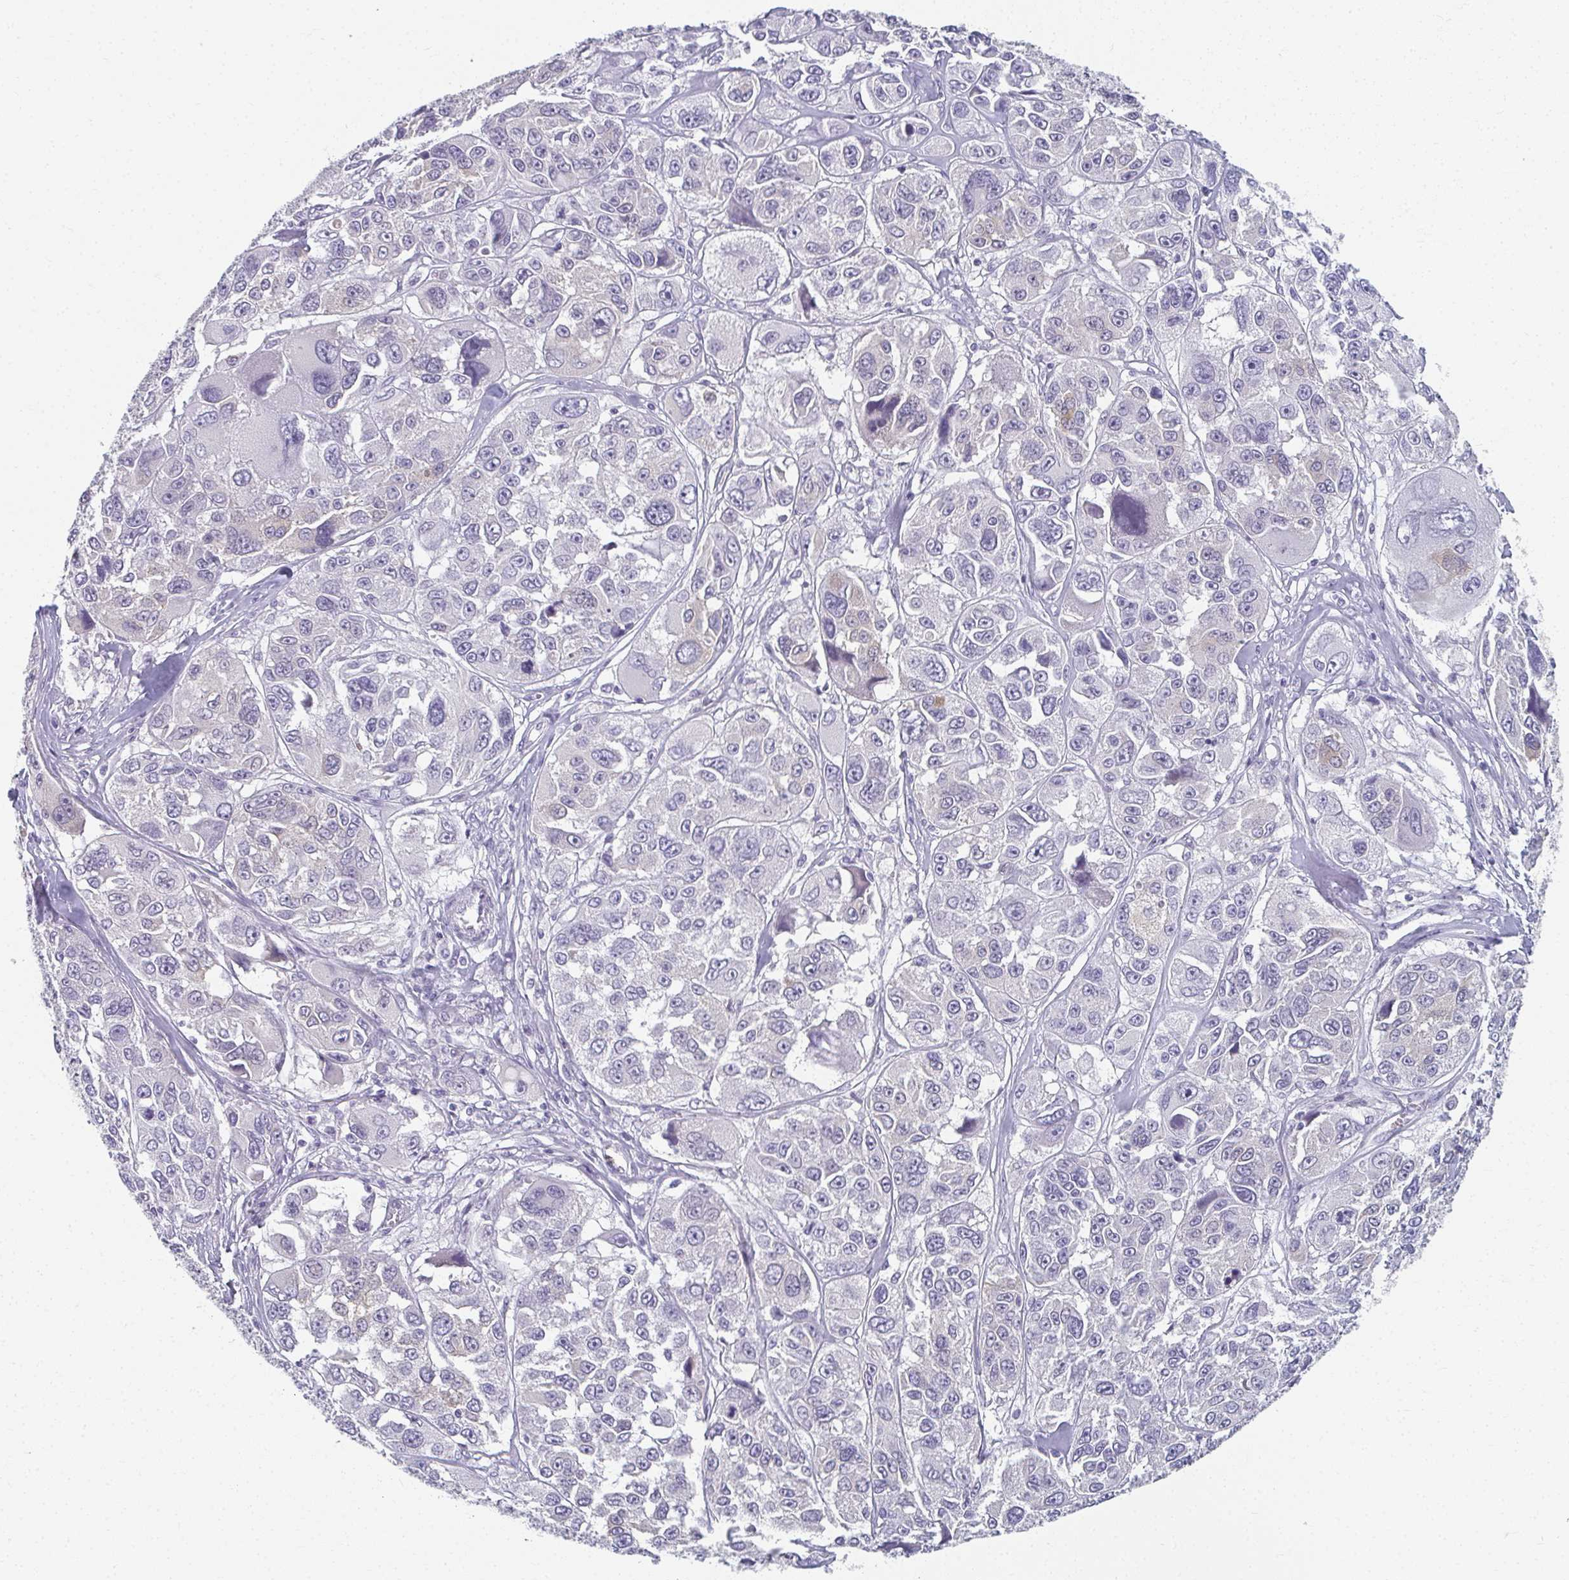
{"staining": {"intensity": "negative", "quantity": "none", "location": "none"}, "tissue": "melanoma", "cell_type": "Tumor cells", "image_type": "cancer", "snomed": [{"axis": "morphology", "description": "Malignant melanoma, NOS"}, {"axis": "topography", "description": "Skin"}], "caption": "Tumor cells are negative for brown protein staining in melanoma.", "gene": "CAMKV", "patient": {"sex": "female", "age": 66}}